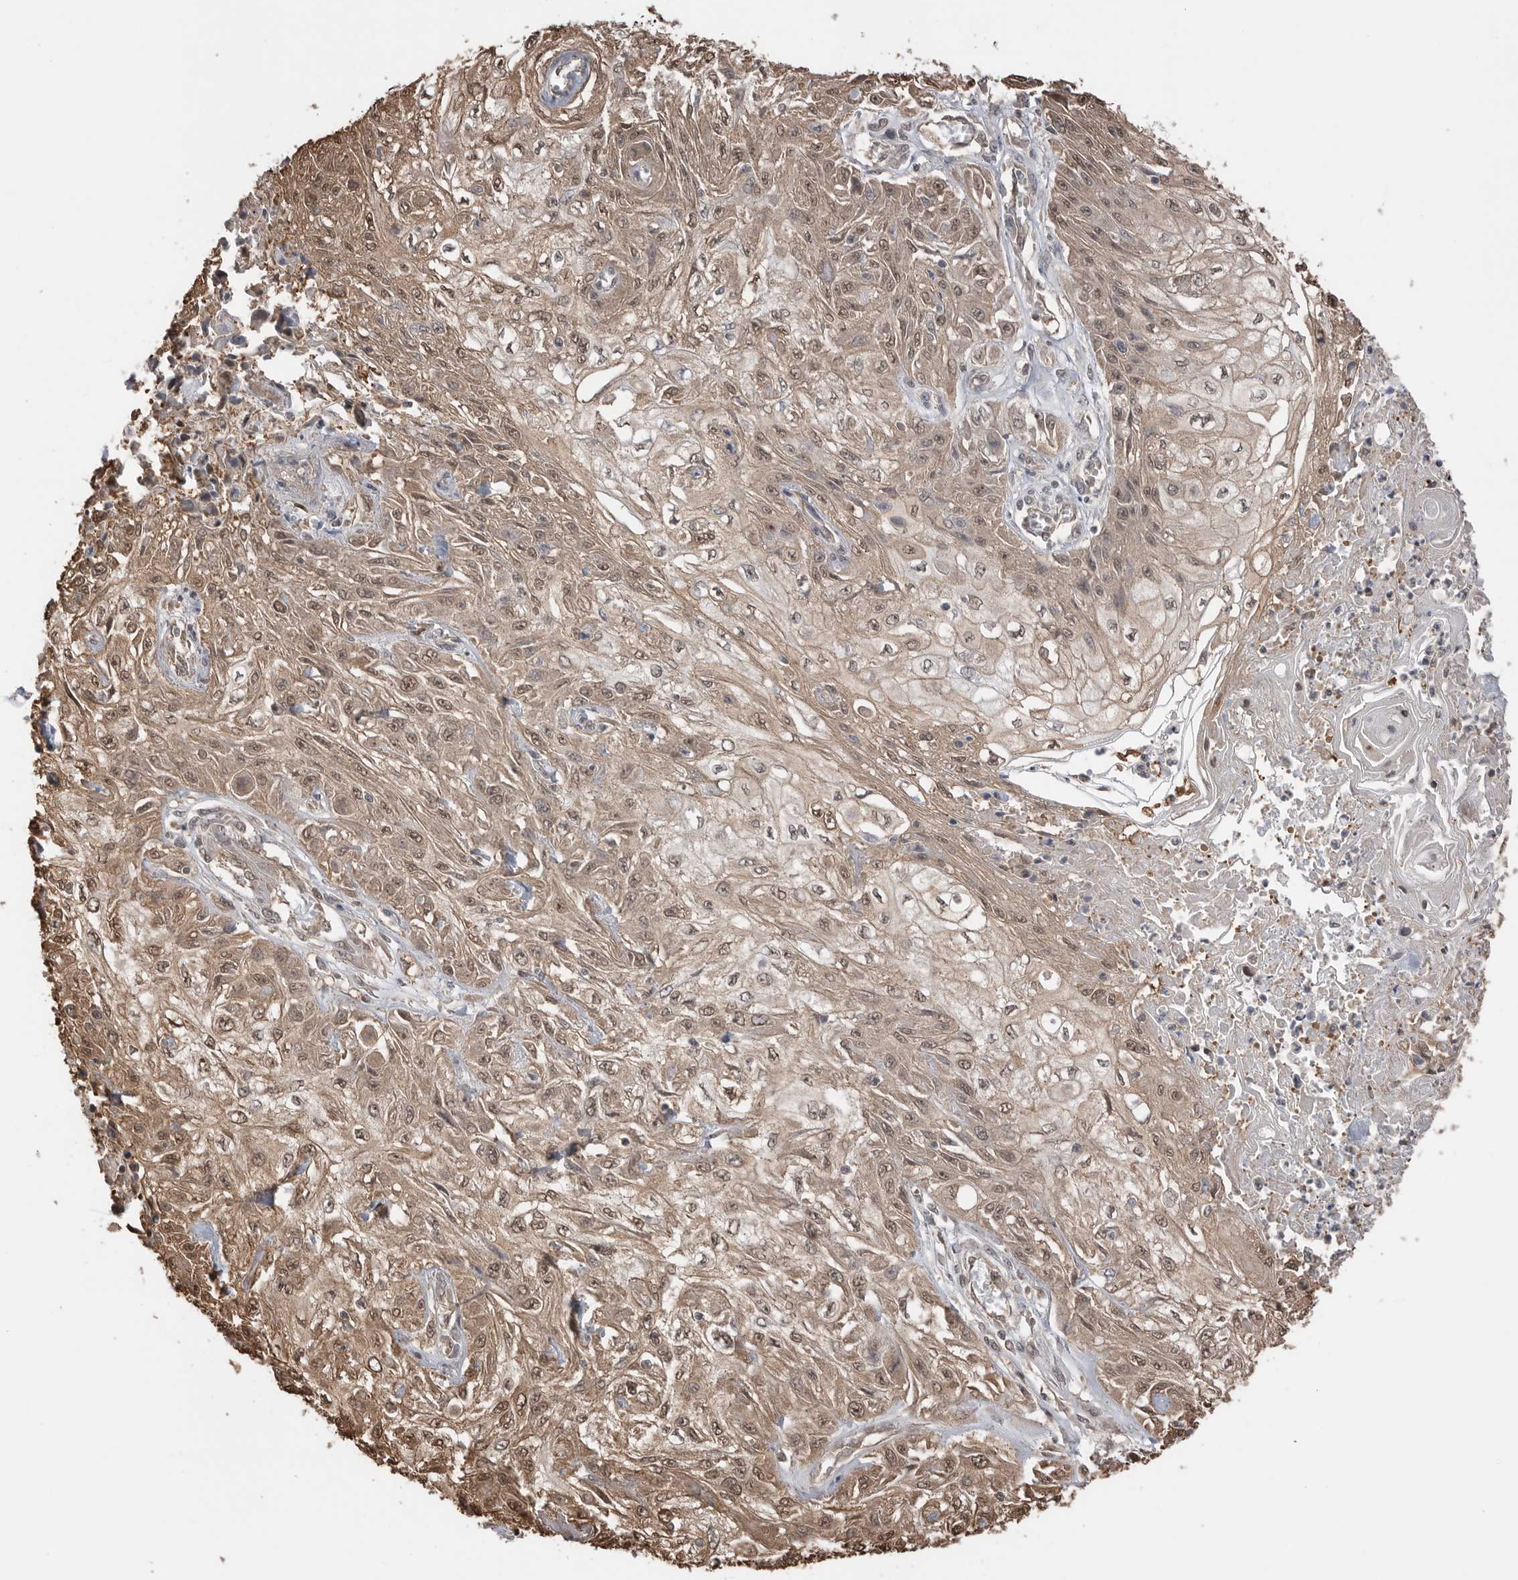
{"staining": {"intensity": "weak", "quantity": ">75%", "location": "cytoplasmic/membranous,nuclear"}, "tissue": "skin cancer", "cell_type": "Tumor cells", "image_type": "cancer", "snomed": [{"axis": "morphology", "description": "Squamous cell carcinoma, NOS"}, {"axis": "morphology", "description": "Squamous cell carcinoma, metastatic, NOS"}, {"axis": "topography", "description": "Skin"}, {"axis": "topography", "description": "Lymph node"}], "caption": "An IHC micrograph of tumor tissue is shown. Protein staining in brown labels weak cytoplasmic/membranous and nuclear positivity in skin cancer within tumor cells.", "gene": "PEAK1", "patient": {"sex": "male", "age": 75}}